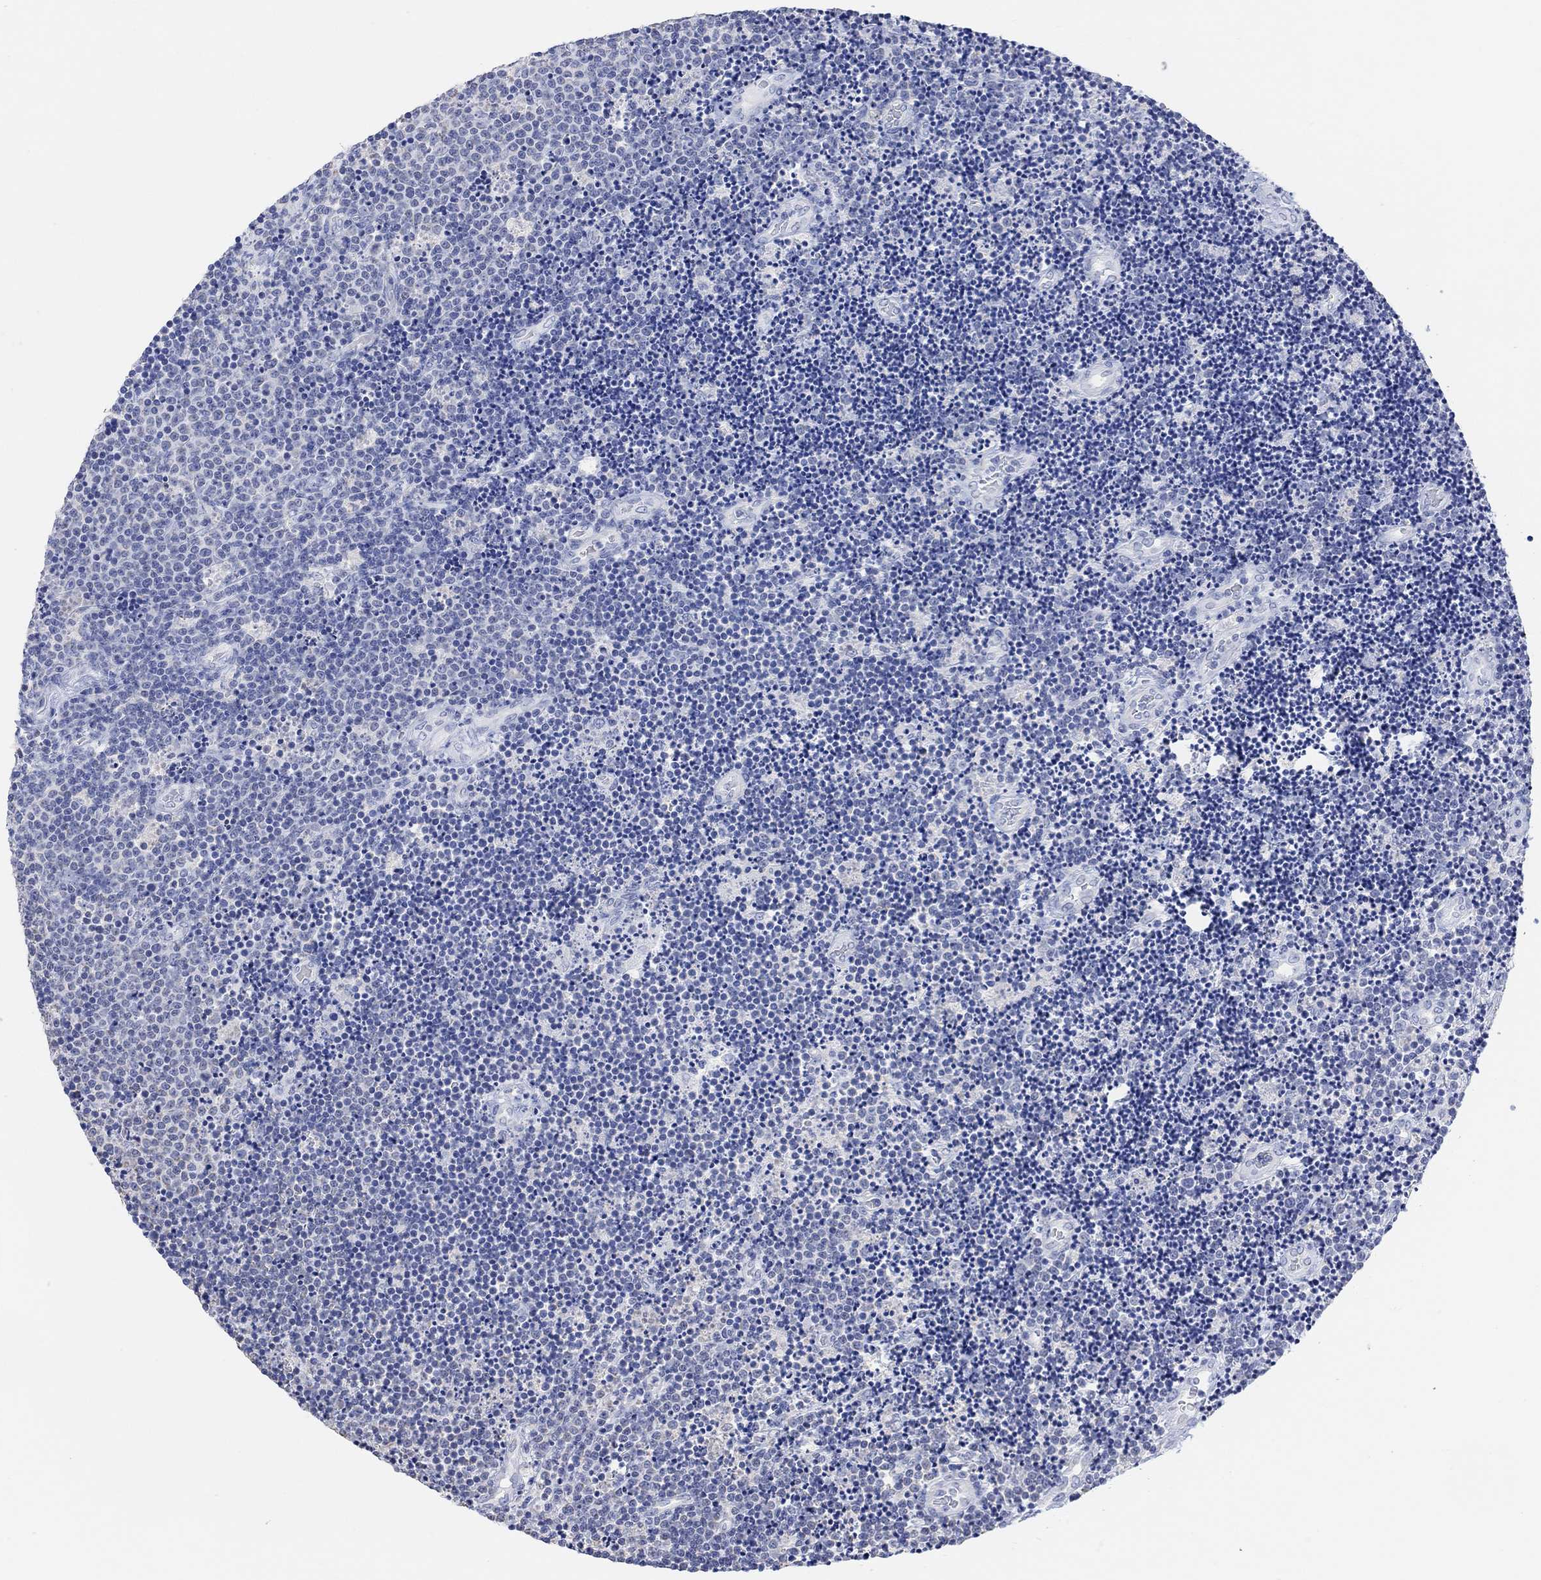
{"staining": {"intensity": "negative", "quantity": "none", "location": "none"}, "tissue": "lymphoma", "cell_type": "Tumor cells", "image_type": "cancer", "snomed": [{"axis": "morphology", "description": "Malignant lymphoma, non-Hodgkin's type, Low grade"}, {"axis": "topography", "description": "Brain"}], "caption": "DAB (3,3'-diaminobenzidine) immunohistochemical staining of lymphoma exhibits no significant staining in tumor cells. (Brightfield microscopy of DAB immunohistochemistry (IHC) at high magnification).", "gene": "SYT12", "patient": {"sex": "female", "age": 66}}